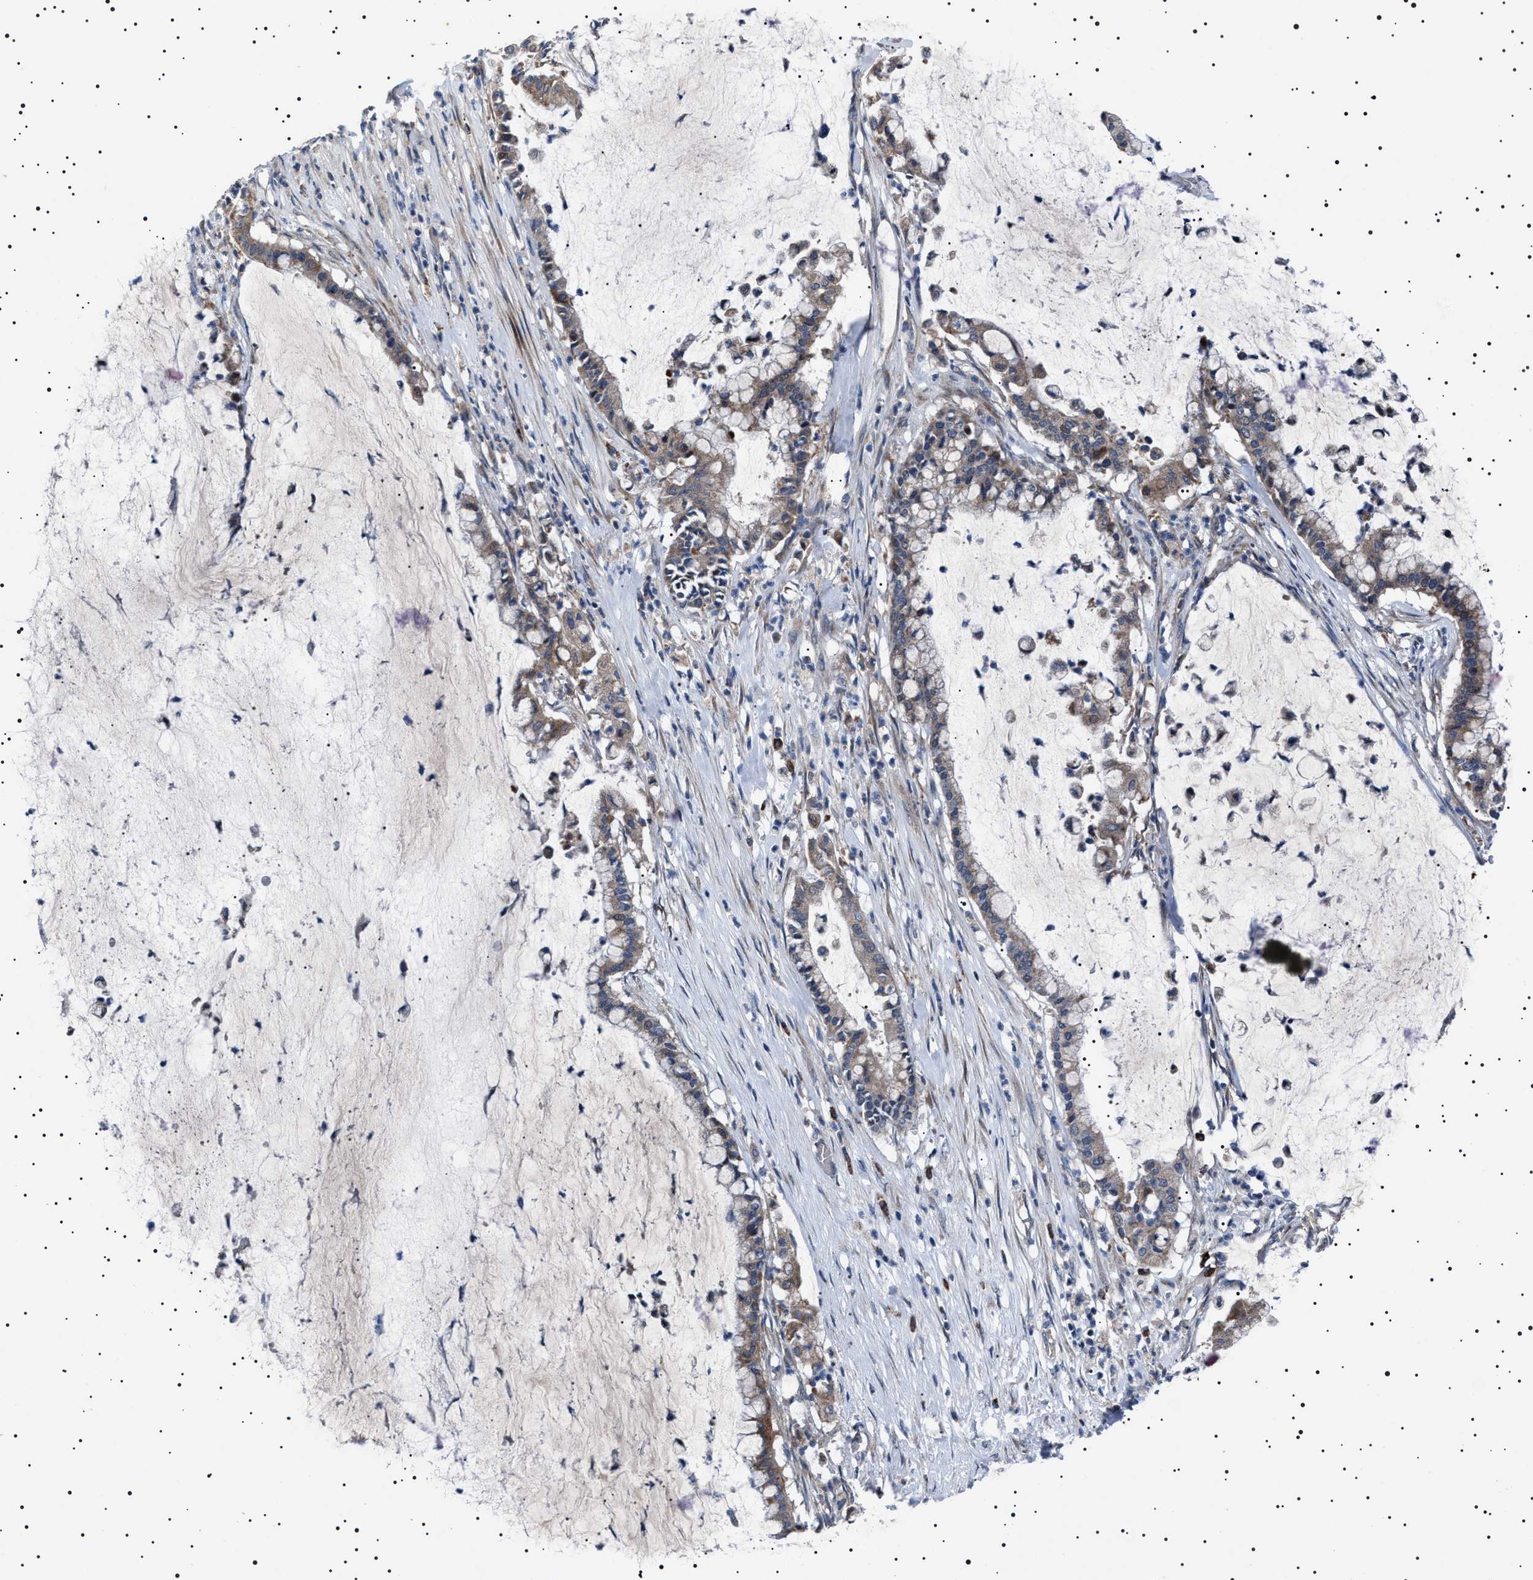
{"staining": {"intensity": "weak", "quantity": "25%-75%", "location": "cytoplasmic/membranous"}, "tissue": "pancreatic cancer", "cell_type": "Tumor cells", "image_type": "cancer", "snomed": [{"axis": "morphology", "description": "Adenocarcinoma, NOS"}, {"axis": "topography", "description": "Pancreas"}], "caption": "Protein analysis of pancreatic cancer (adenocarcinoma) tissue displays weak cytoplasmic/membranous positivity in about 25%-75% of tumor cells. (brown staining indicates protein expression, while blue staining denotes nuclei).", "gene": "PTRH1", "patient": {"sex": "male", "age": 41}}